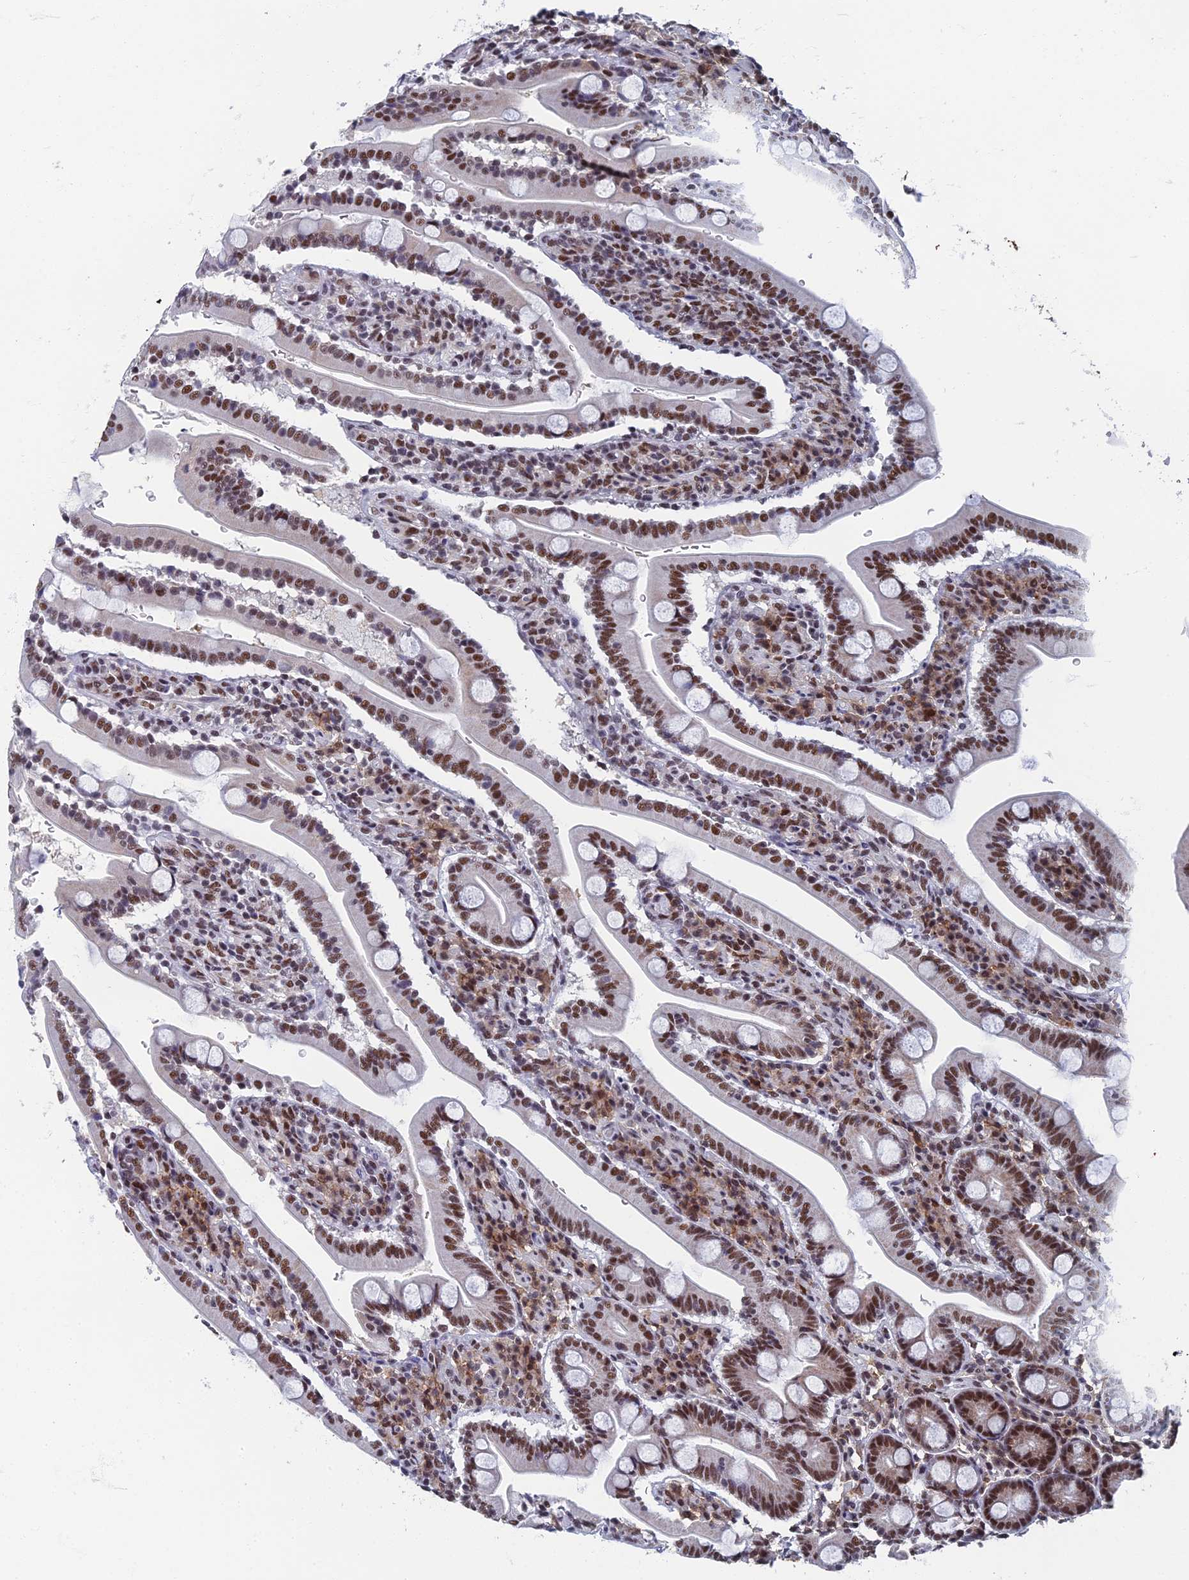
{"staining": {"intensity": "moderate", "quantity": ">75%", "location": "nuclear"}, "tissue": "duodenum", "cell_type": "Glandular cells", "image_type": "normal", "snomed": [{"axis": "morphology", "description": "Normal tissue, NOS"}, {"axis": "topography", "description": "Duodenum"}], "caption": "Immunohistochemistry (IHC) histopathology image of benign human duodenum stained for a protein (brown), which shows medium levels of moderate nuclear expression in approximately >75% of glandular cells.", "gene": "TAF13", "patient": {"sex": "male", "age": 35}}